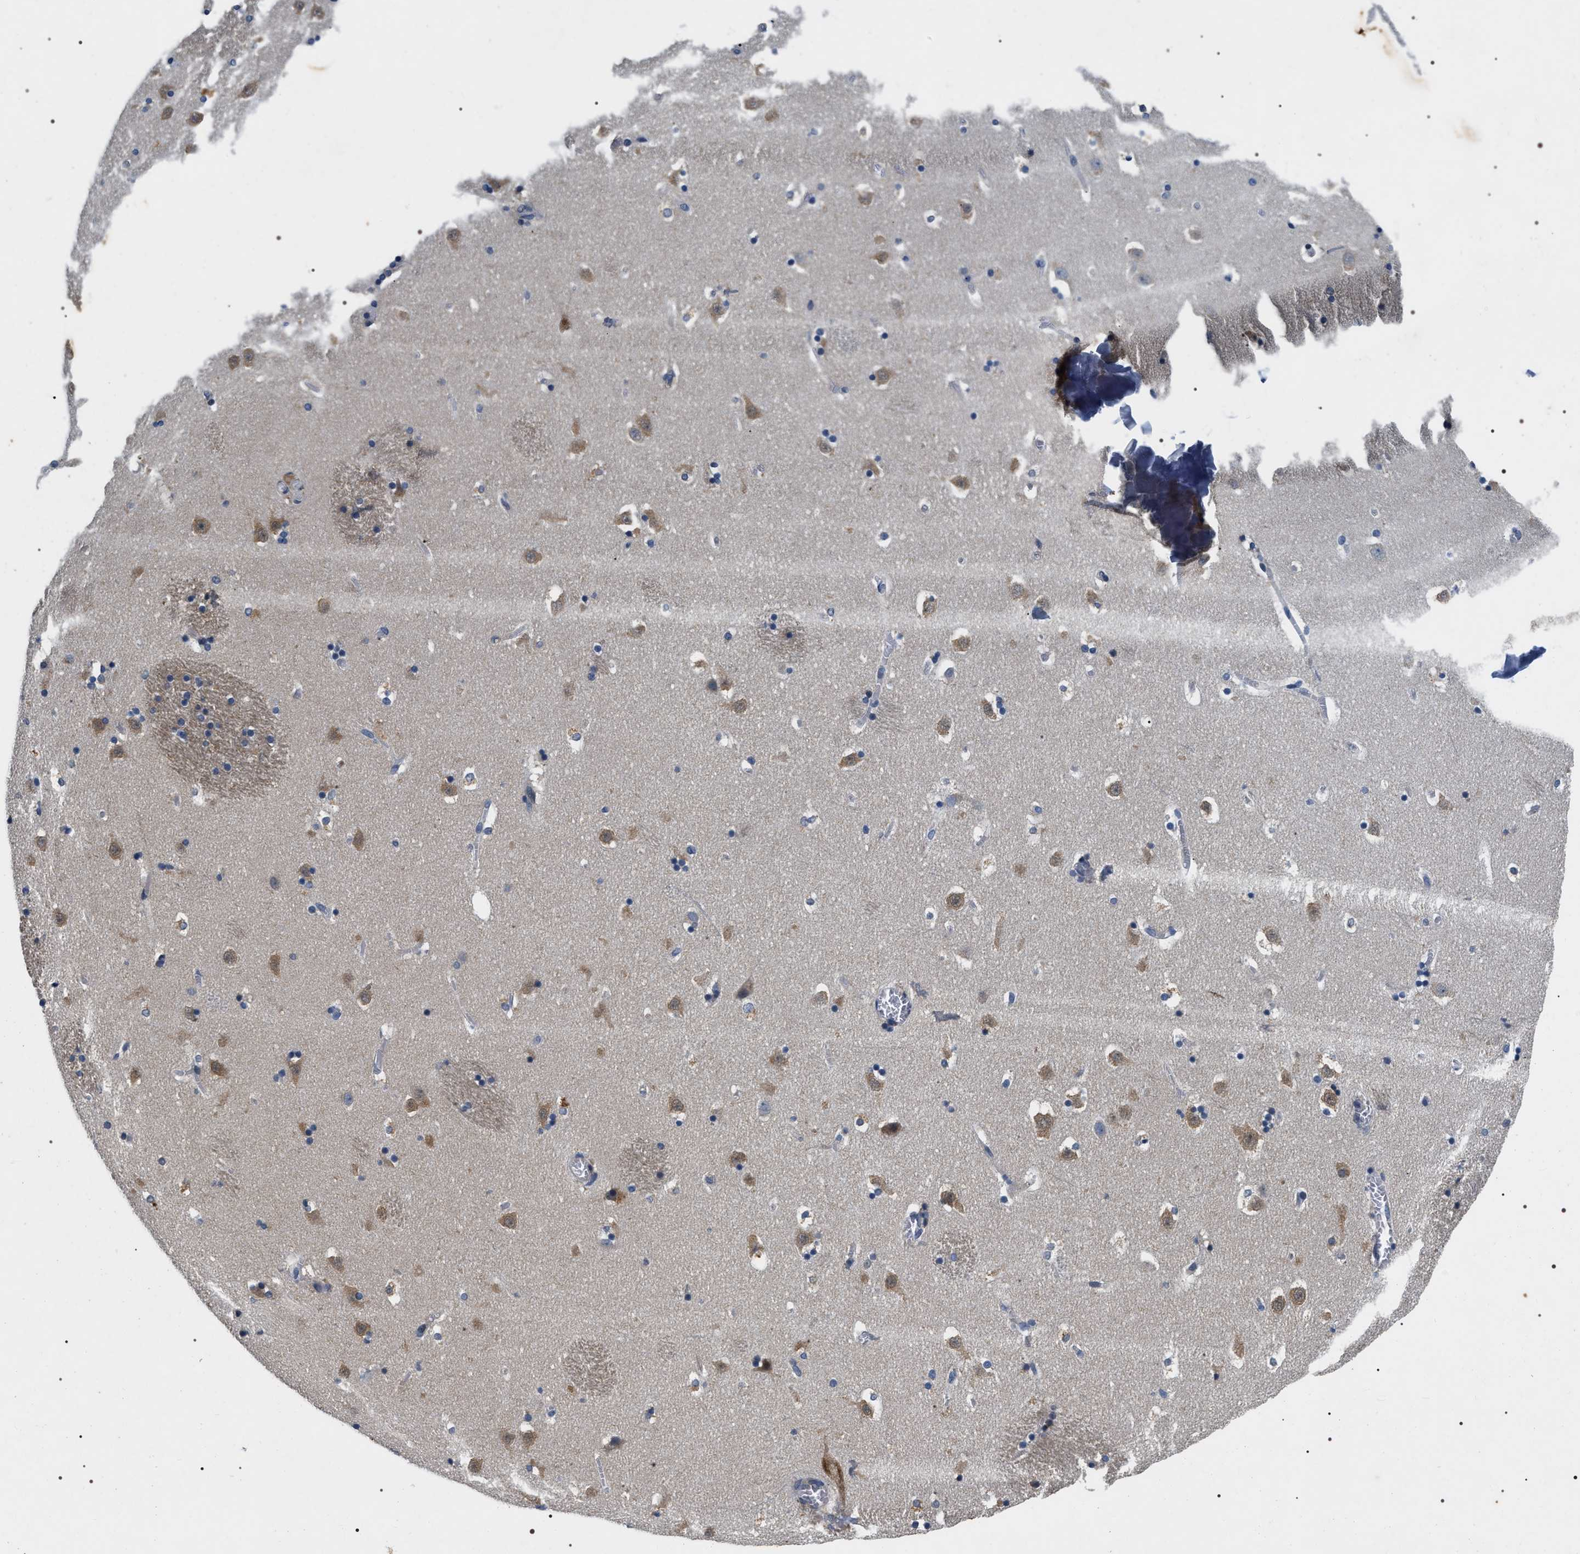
{"staining": {"intensity": "moderate", "quantity": "<25%", "location": "cytoplasmic/membranous"}, "tissue": "caudate", "cell_type": "Glial cells", "image_type": "normal", "snomed": [{"axis": "morphology", "description": "Normal tissue, NOS"}, {"axis": "topography", "description": "Lateral ventricle wall"}], "caption": "Protein expression analysis of benign caudate shows moderate cytoplasmic/membranous expression in about <25% of glial cells.", "gene": "IFT81", "patient": {"sex": "male", "age": 45}}